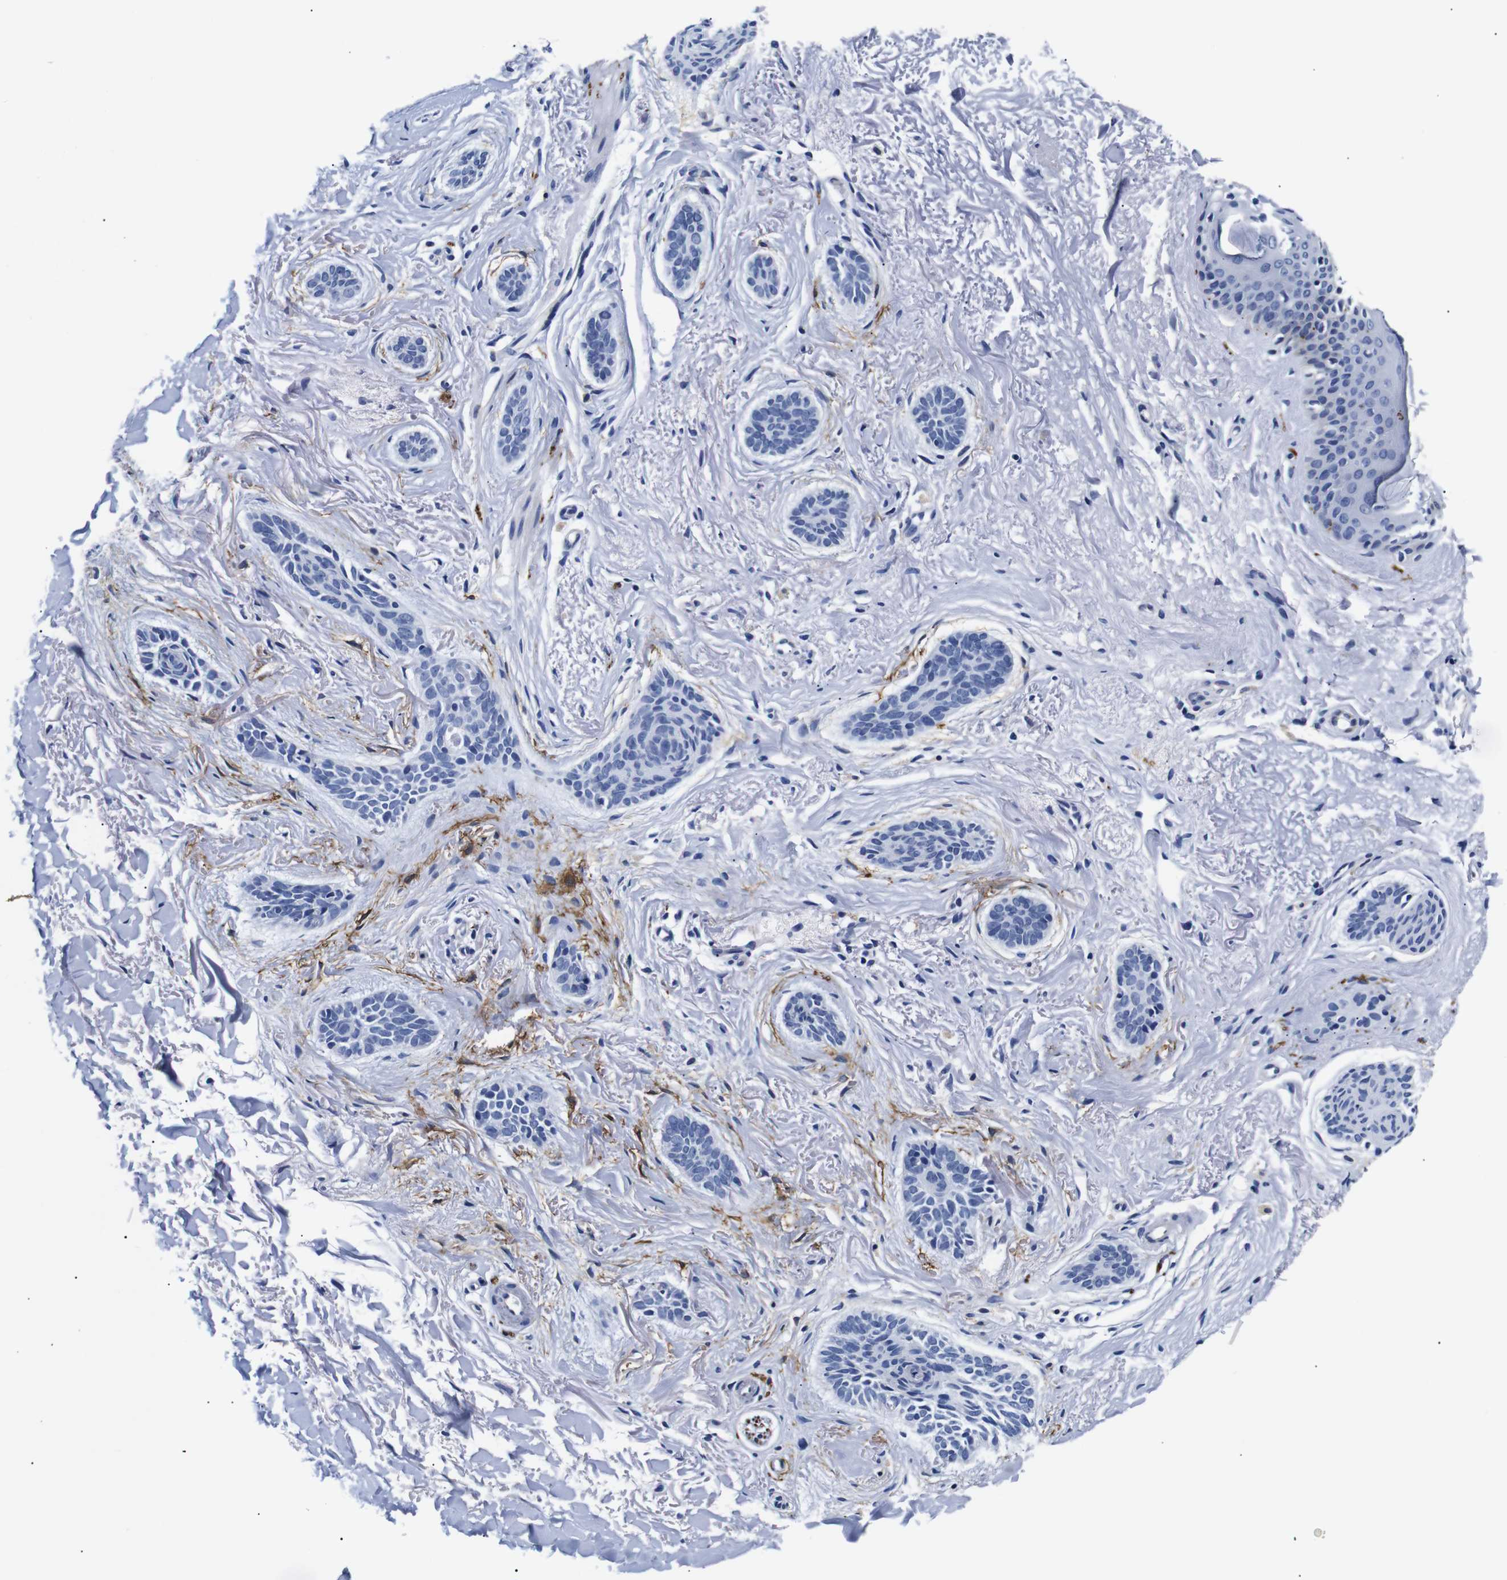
{"staining": {"intensity": "negative", "quantity": "none", "location": "none"}, "tissue": "skin cancer", "cell_type": "Tumor cells", "image_type": "cancer", "snomed": [{"axis": "morphology", "description": "Basal cell carcinoma"}, {"axis": "topography", "description": "Skin"}], "caption": "IHC image of human skin cancer stained for a protein (brown), which exhibits no expression in tumor cells.", "gene": "GAP43", "patient": {"sex": "female", "age": 84}}